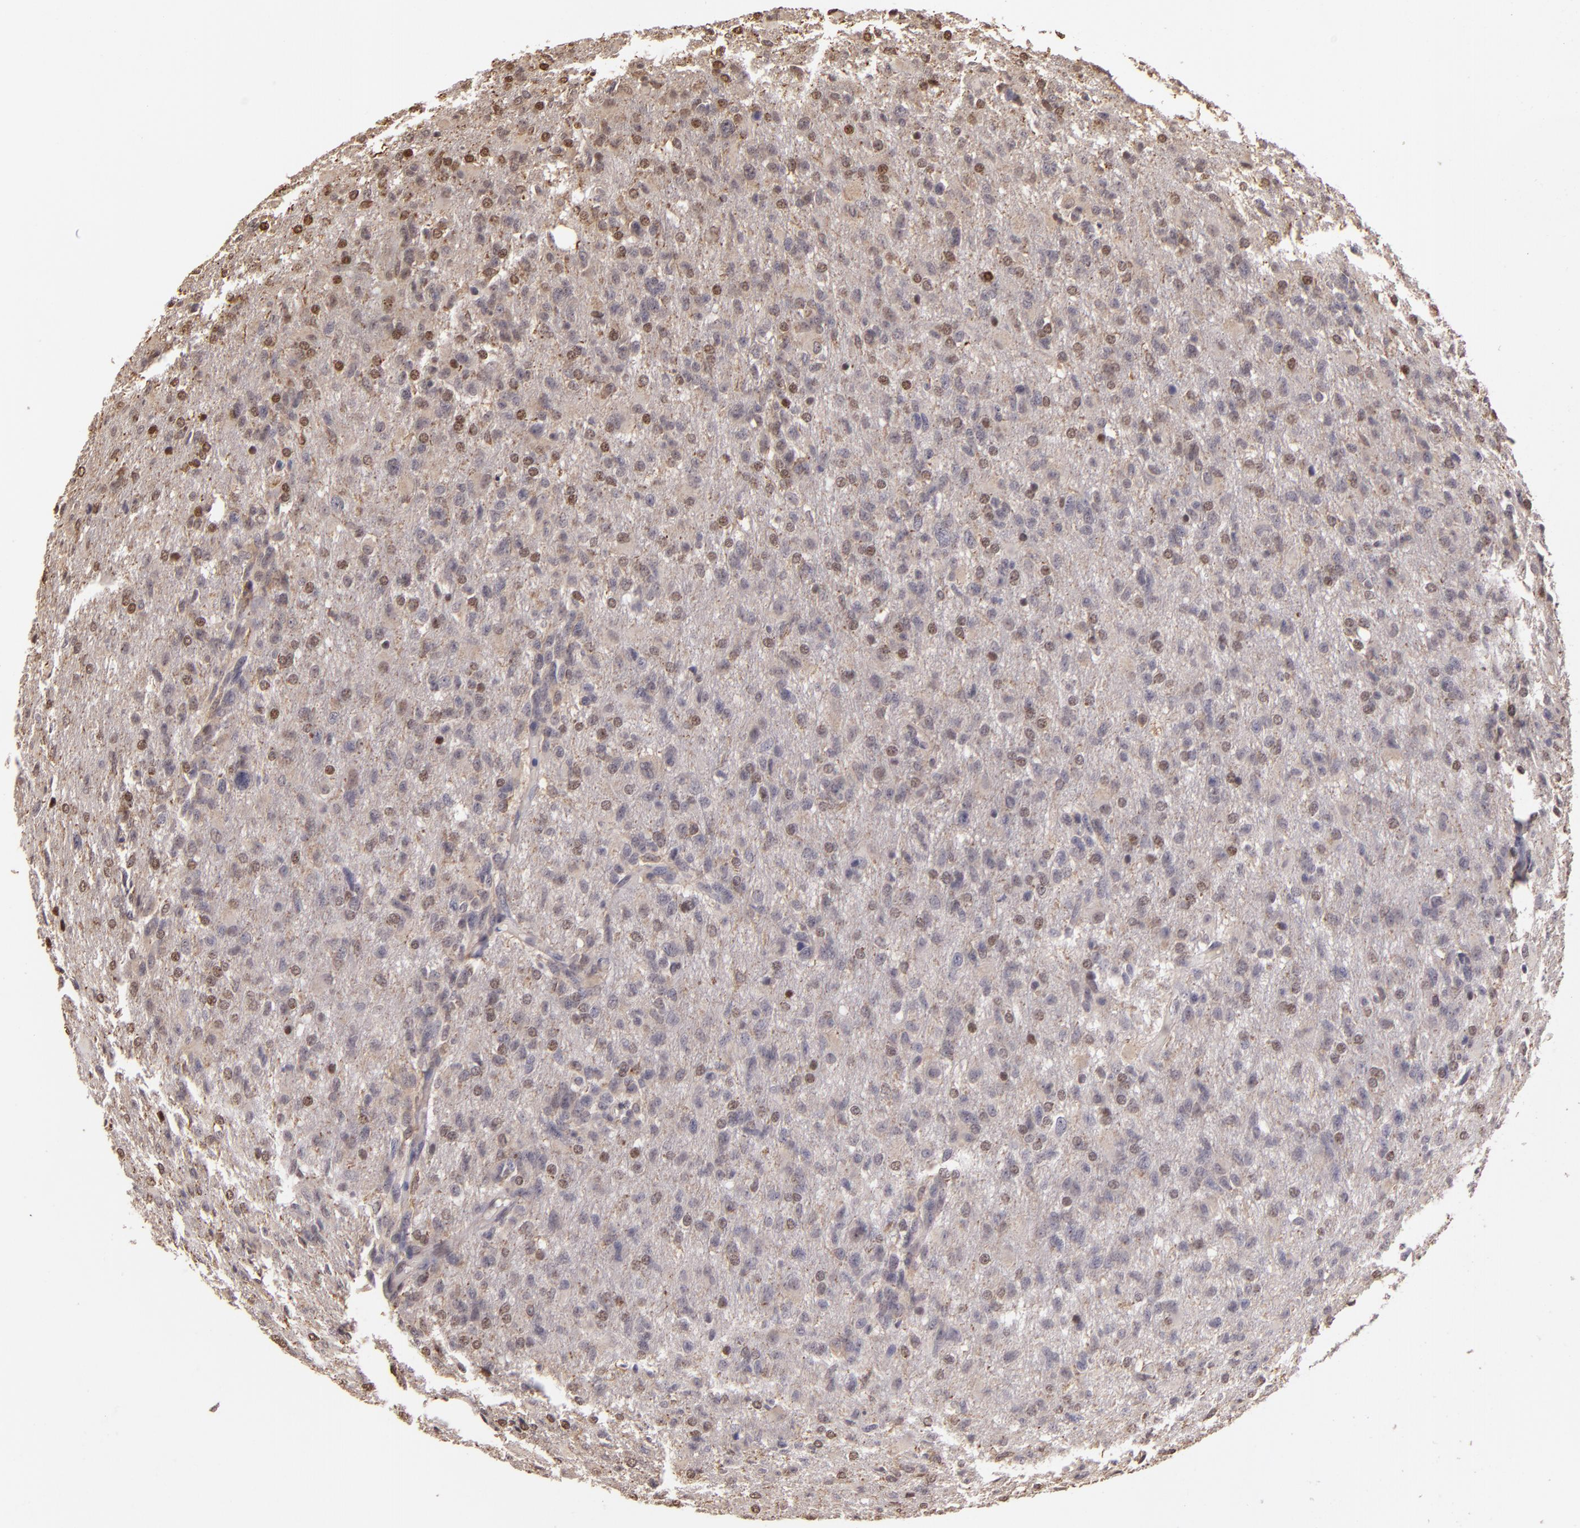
{"staining": {"intensity": "negative", "quantity": "none", "location": "none"}, "tissue": "glioma", "cell_type": "Tumor cells", "image_type": "cancer", "snomed": [{"axis": "morphology", "description": "Glioma, malignant, High grade"}, {"axis": "topography", "description": "Brain"}], "caption": "Tumor cells show no significant positivity in malignant glioma (high-grade).", "gene": "ARPC2", "patient": {"sex": "male", "age": 68}}